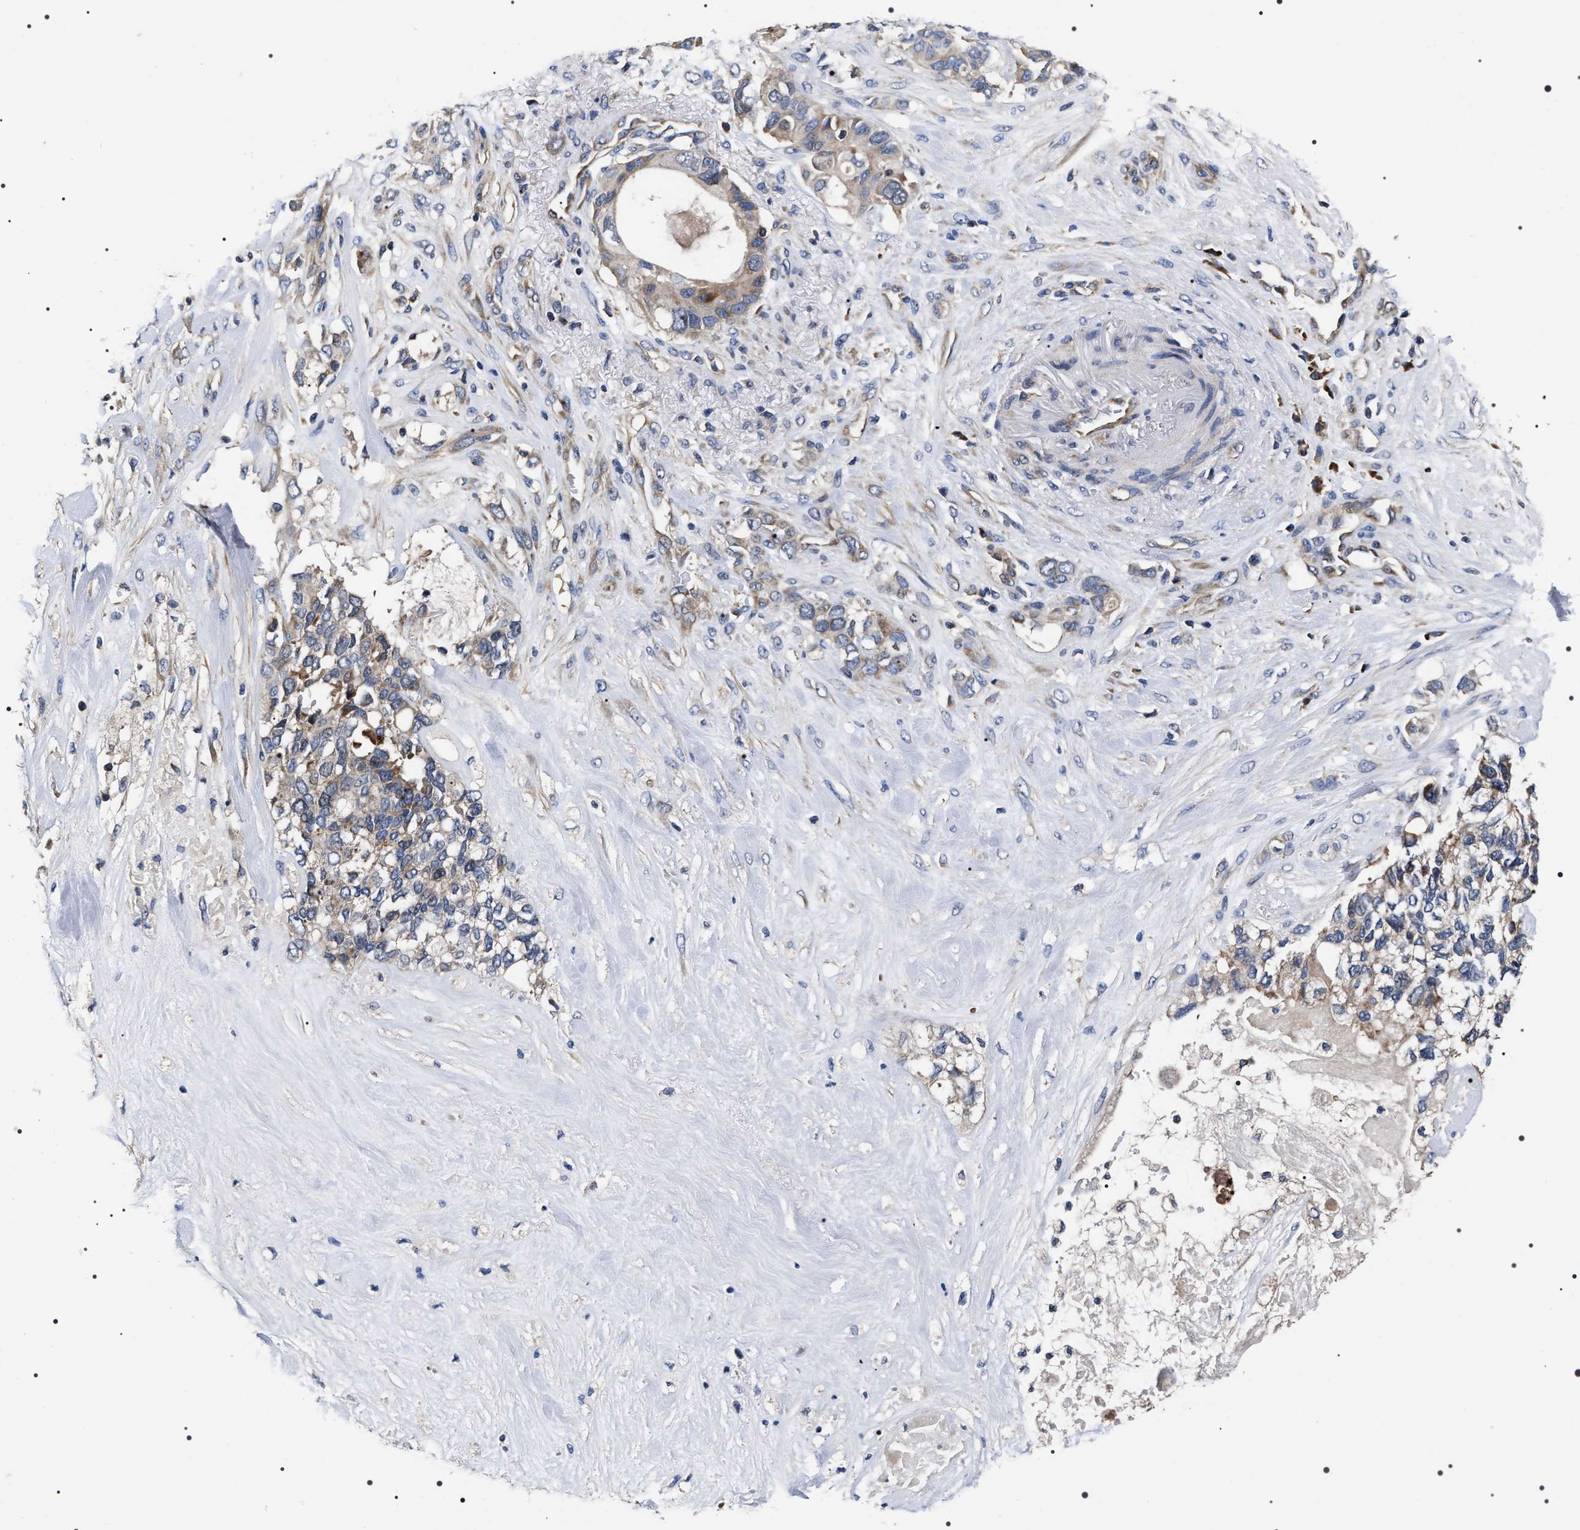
{"staining": {"intensity": "weak", "quantity": ">75%", "location": "cytoplasmic/membranous"}, "tissue": "pancreatic cancer", "cell_type": "Tumor cells", "image_type": "cancer", "snomed": [{"axis": "morphology", "description": "Adenocarcinoma, NOS"}, {"axis": "topography", "description": "Pancreas"}], "caption": "Adenocarcinoma (pancreatic) was stained to show a protein in brown. There is low levels of weak cytoplasmic/membranous positivity in approximately >75% of tumor cells.", "gene": "MIS18A", "patient": {"sex": "female", "age": 56}}